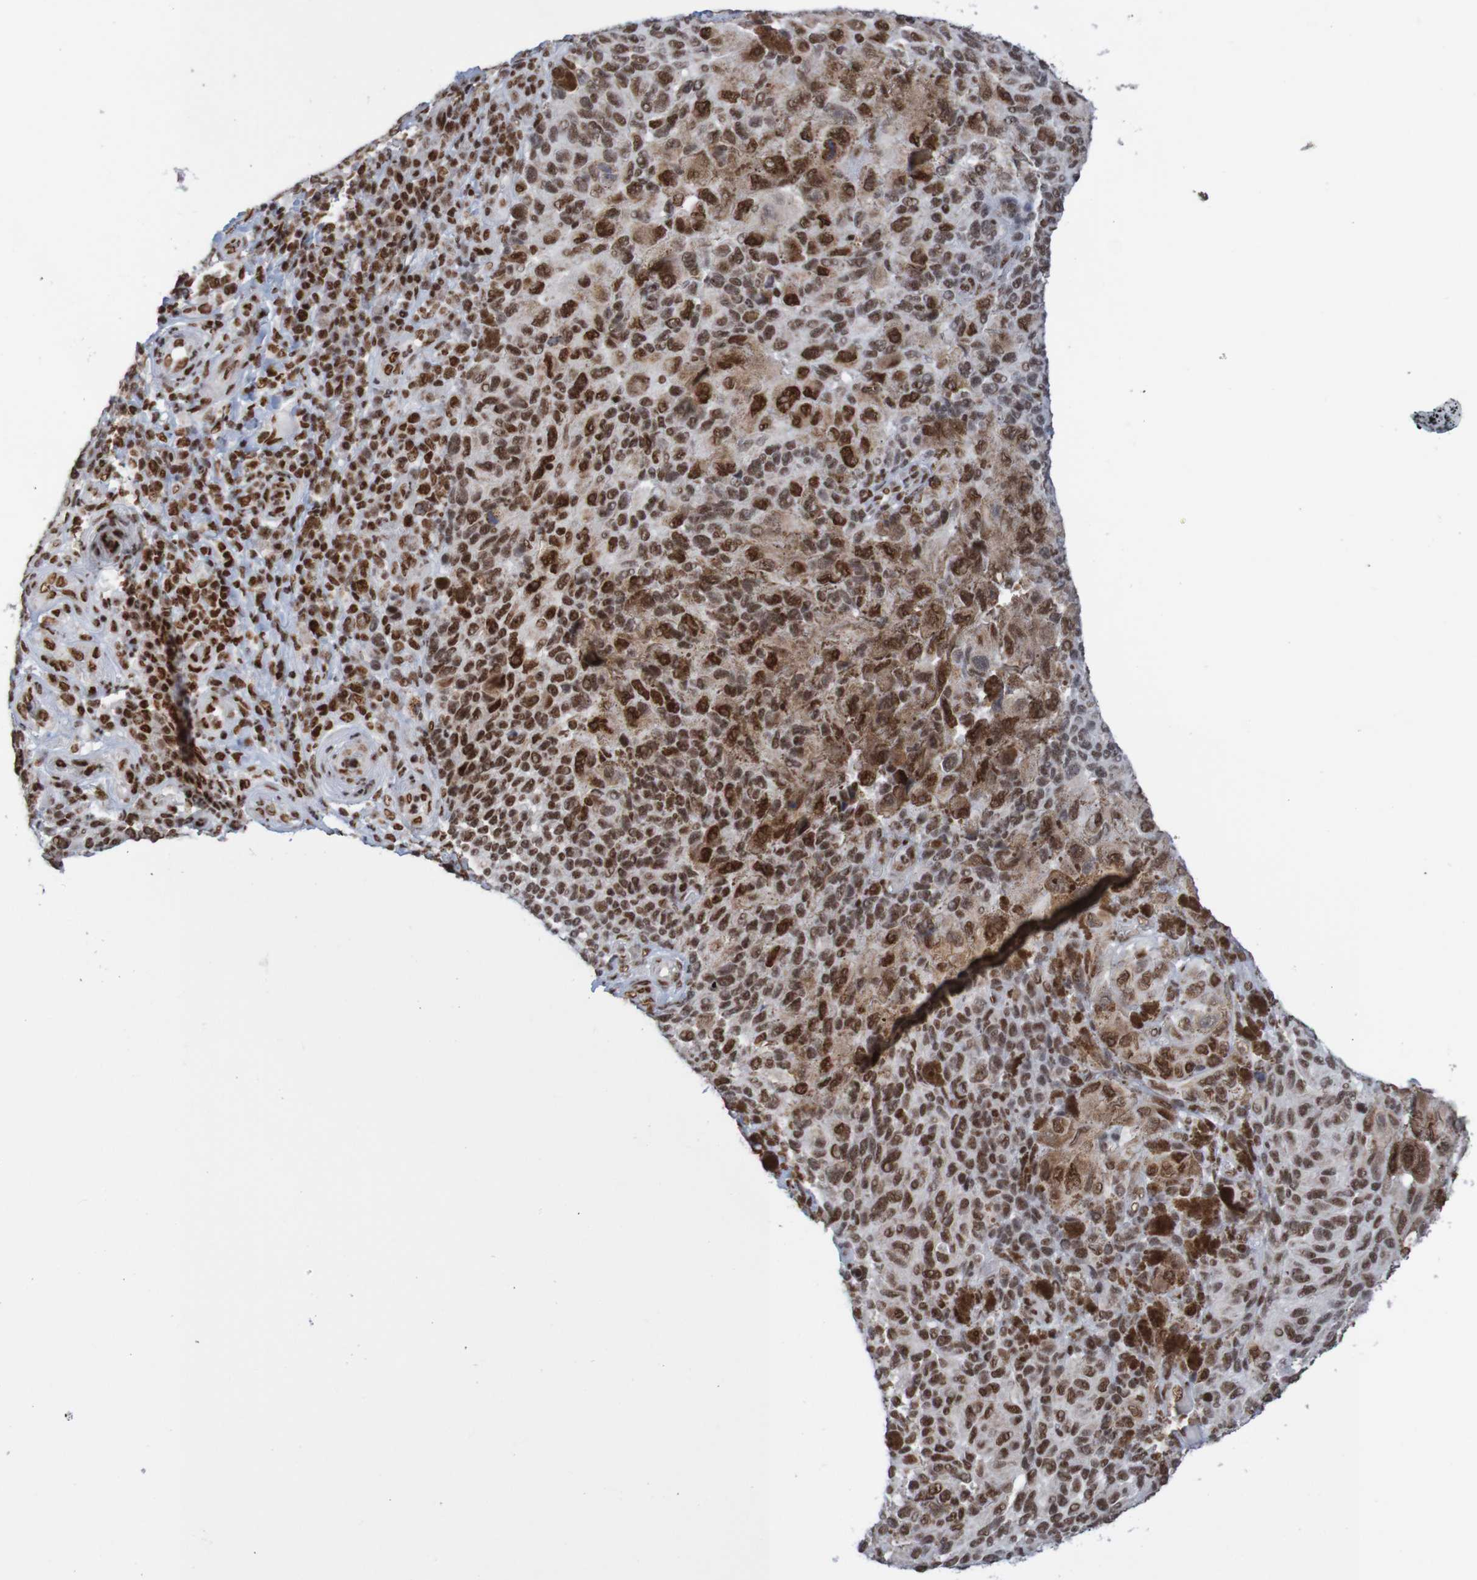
{"staining": {"intensity": "strong", "quantity": ">75%", "location": "nuclear"}, "tissue": "melanoma", "cell_type": "Tumor cells", "image_type": "cancer", "snomed": [{"axis": "morphology", "description": "Malignant melanoma, NOS"}, {"axis": "topography", "description": "Skin"}], "caption": "DAB (3,3'-diaminobenzidine) immunohistochemical staining of human malignant melanoma exhibits strong nuclear protein expression in about >75% of tumor cells.", "gene": "THRAP3", "patient": {"sex": "female", "age": 73}}